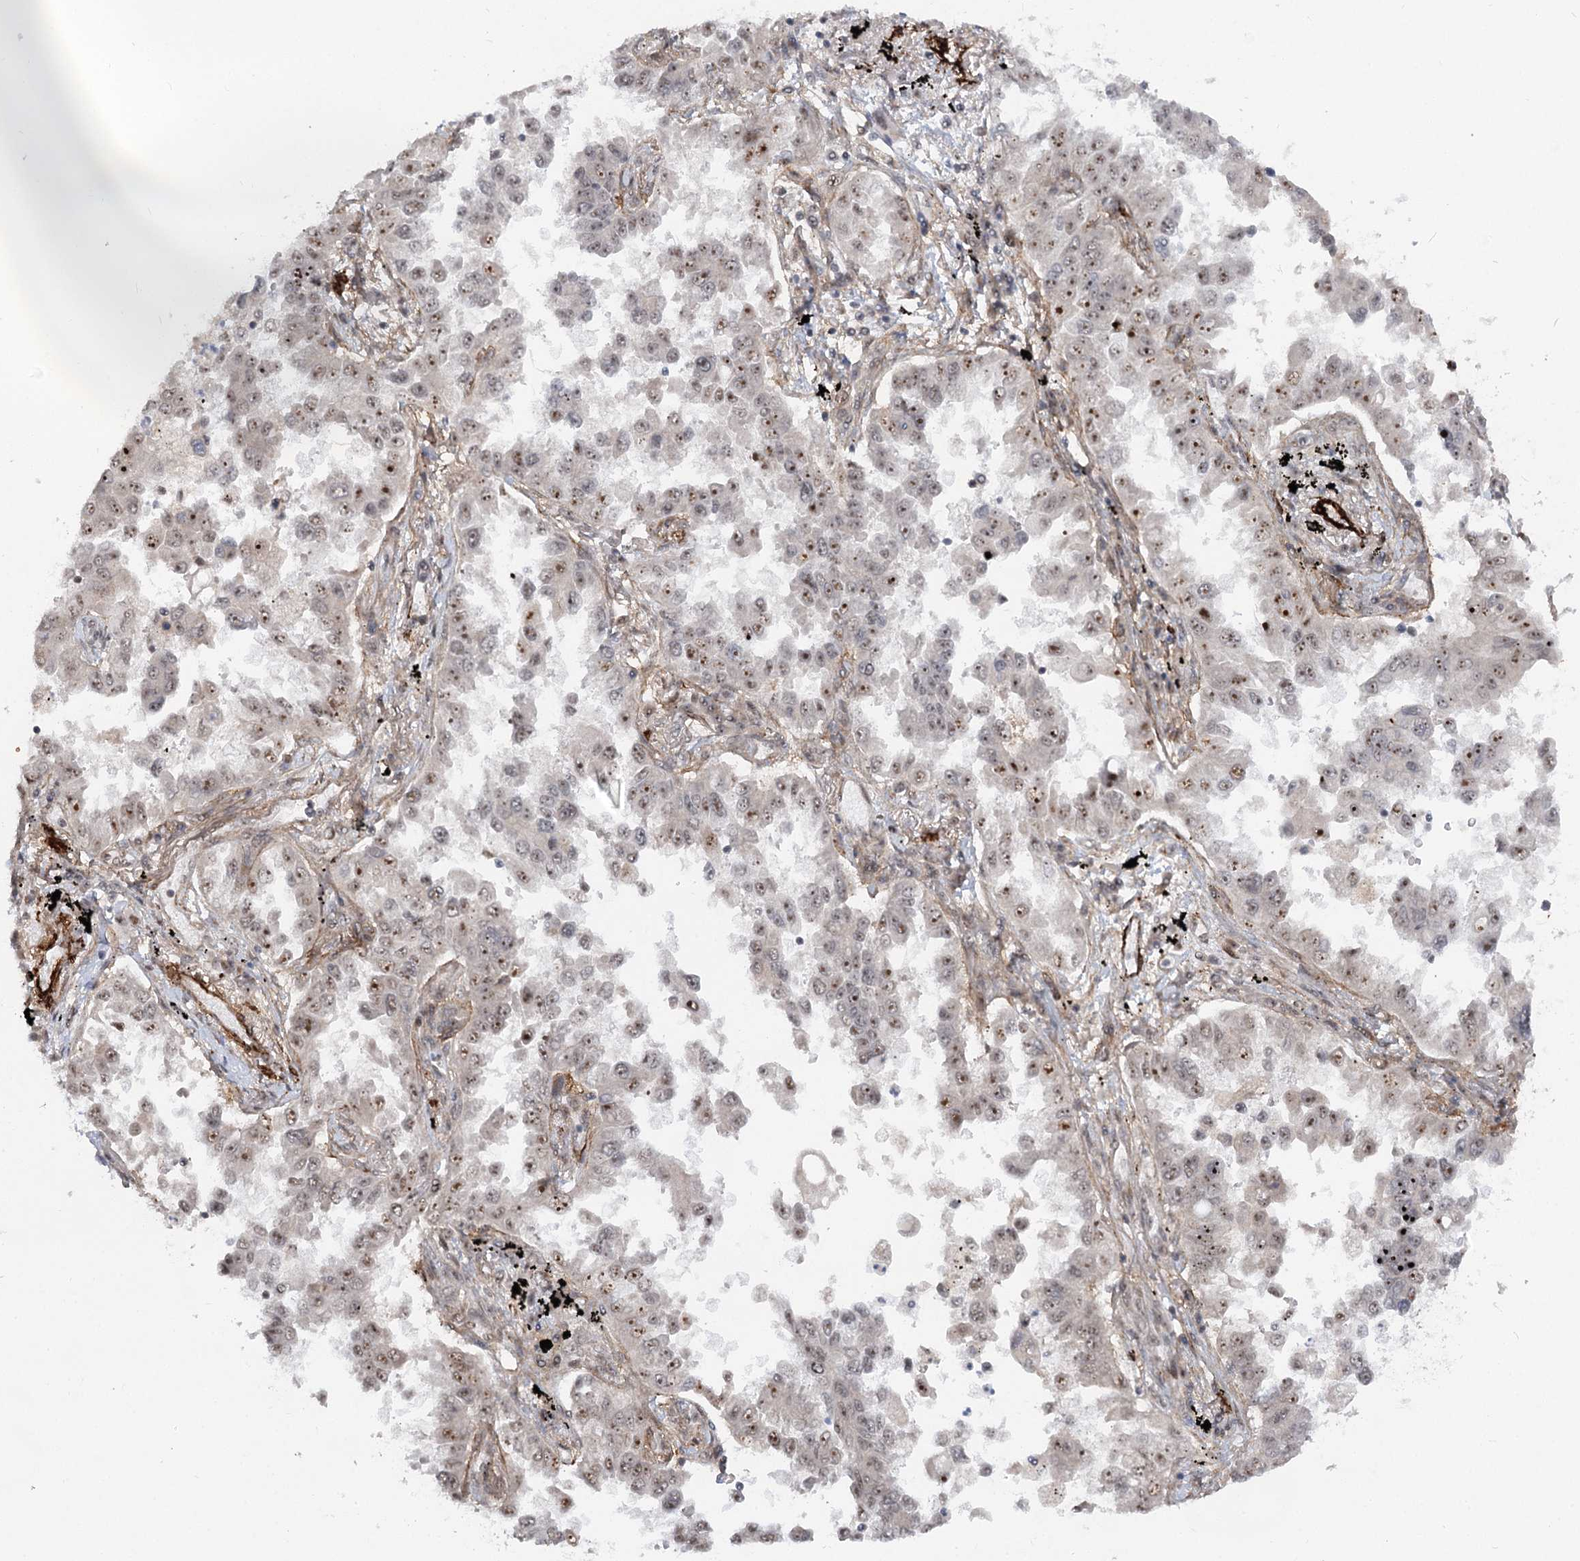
{"staining": {"intensity": "strong", "quantity": "25%-75%", "location": "nuclear"}, "tissue": "lung cancer", "cell_type": "Tumor cells", "image_type": "cancer", "snomed": [{"axis": "morphology", "description": "Adenocarcinoma, NOS"}, {"axis": "topography", "description": "Lung"}], "caption": "About 25%-75% of tumor cells in human lung adenocarcinoma demonstrate strong nuclear protein positivity as visualized by brown immunohistochemical staining.", "gene": "GNL3L", "patient": {"sex": "female", "age": 67}}